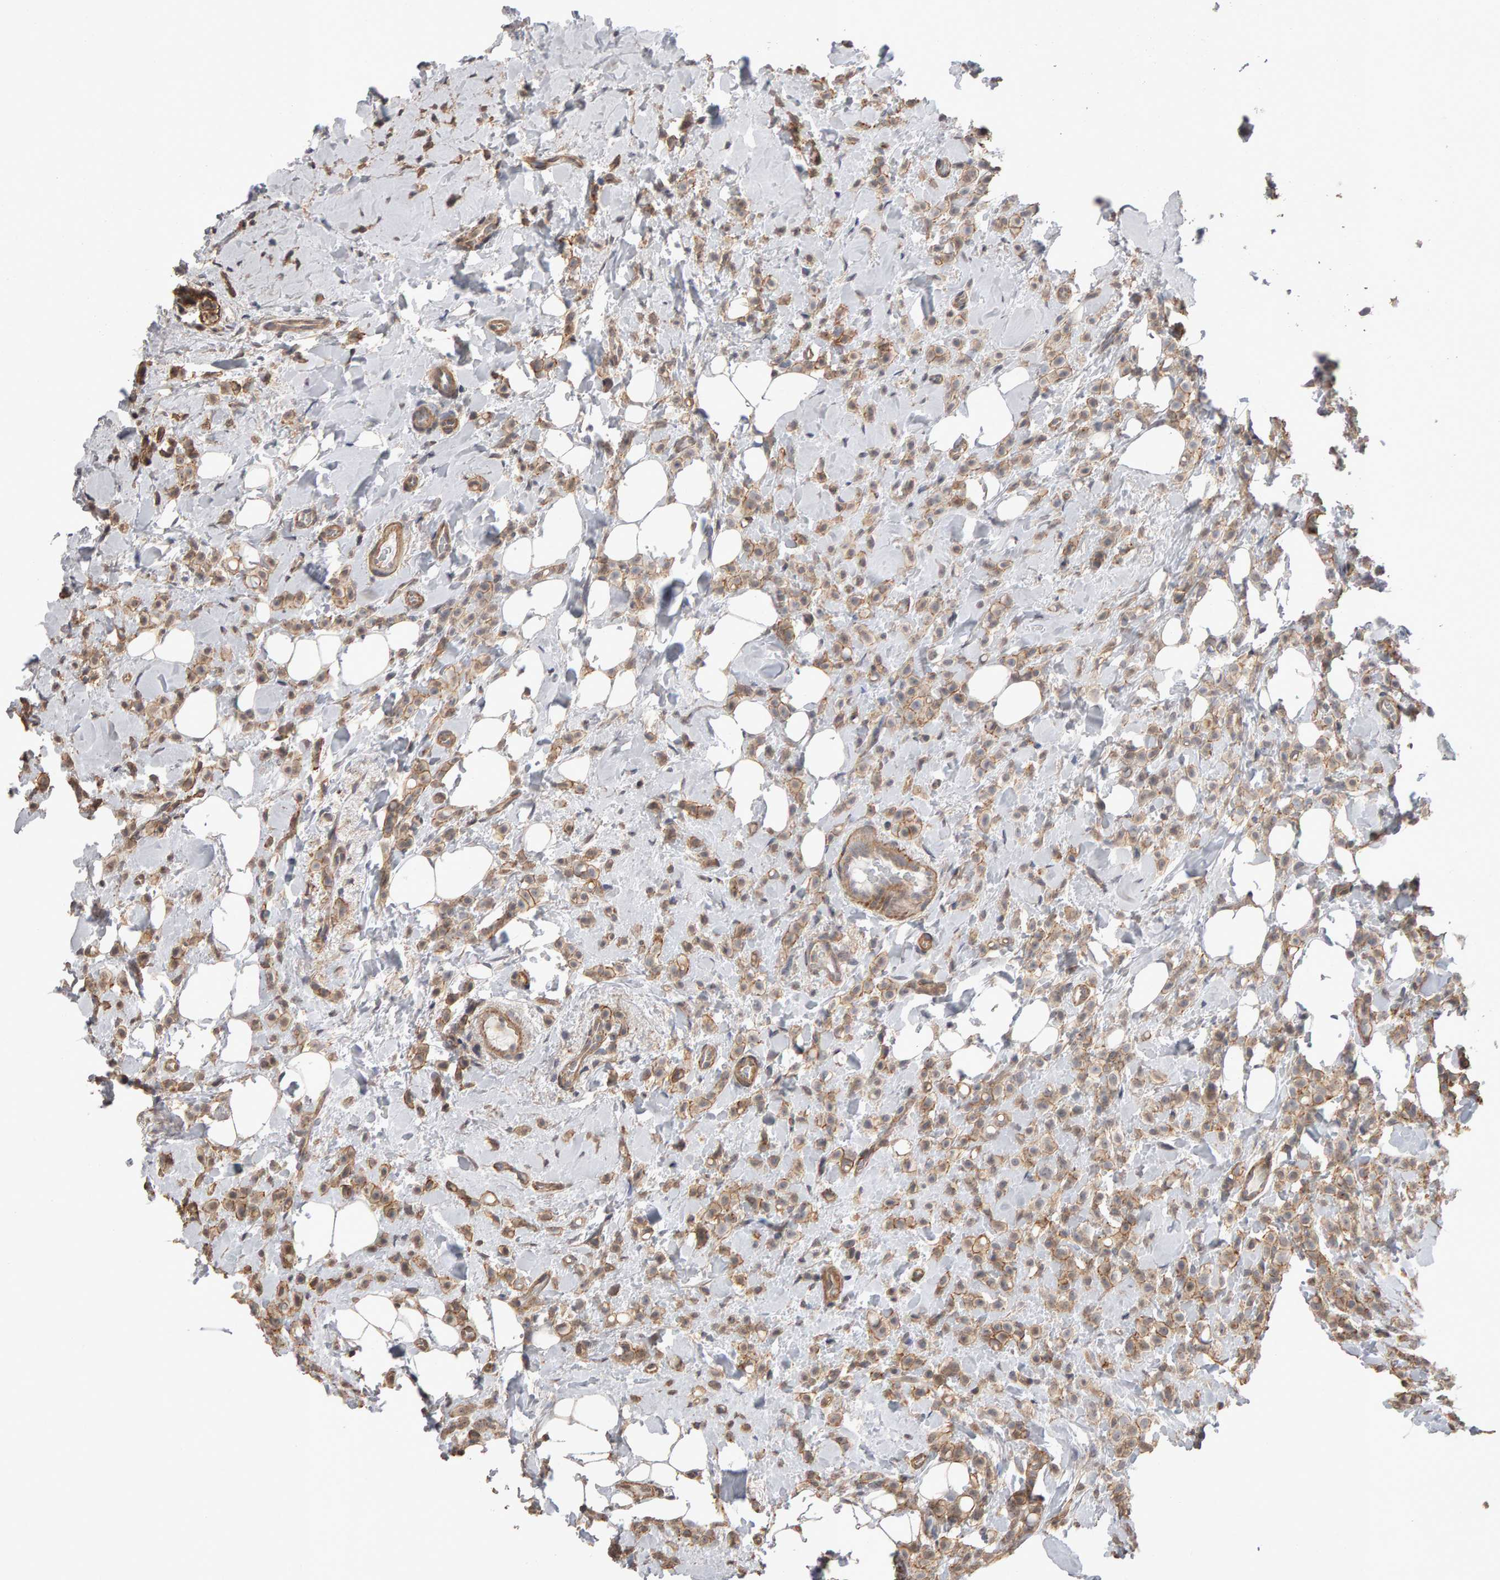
{"staining": {"intensity": "moderate", "quantity": ">75%", "location": "cytoplasmic/membranous"}, "tissue": "breast cancer", "cell_type": "Tumor cells", "image_type": "cancer", "snomed": [{"axis": "morphology", "description": "Normal tissue, NOS"}, {"axis": "morphology", "description": "Lobular carcinoma"}, {"axis": "topography", "description": "Breast"}], "caption": "This is a histology image of IHC staining of breast cancer, which shows moderate staining in the cytoplasmic/membranous of tumor cells.", "gene": "SCRIB", "patient": {"sex": "female", "age": 50}}